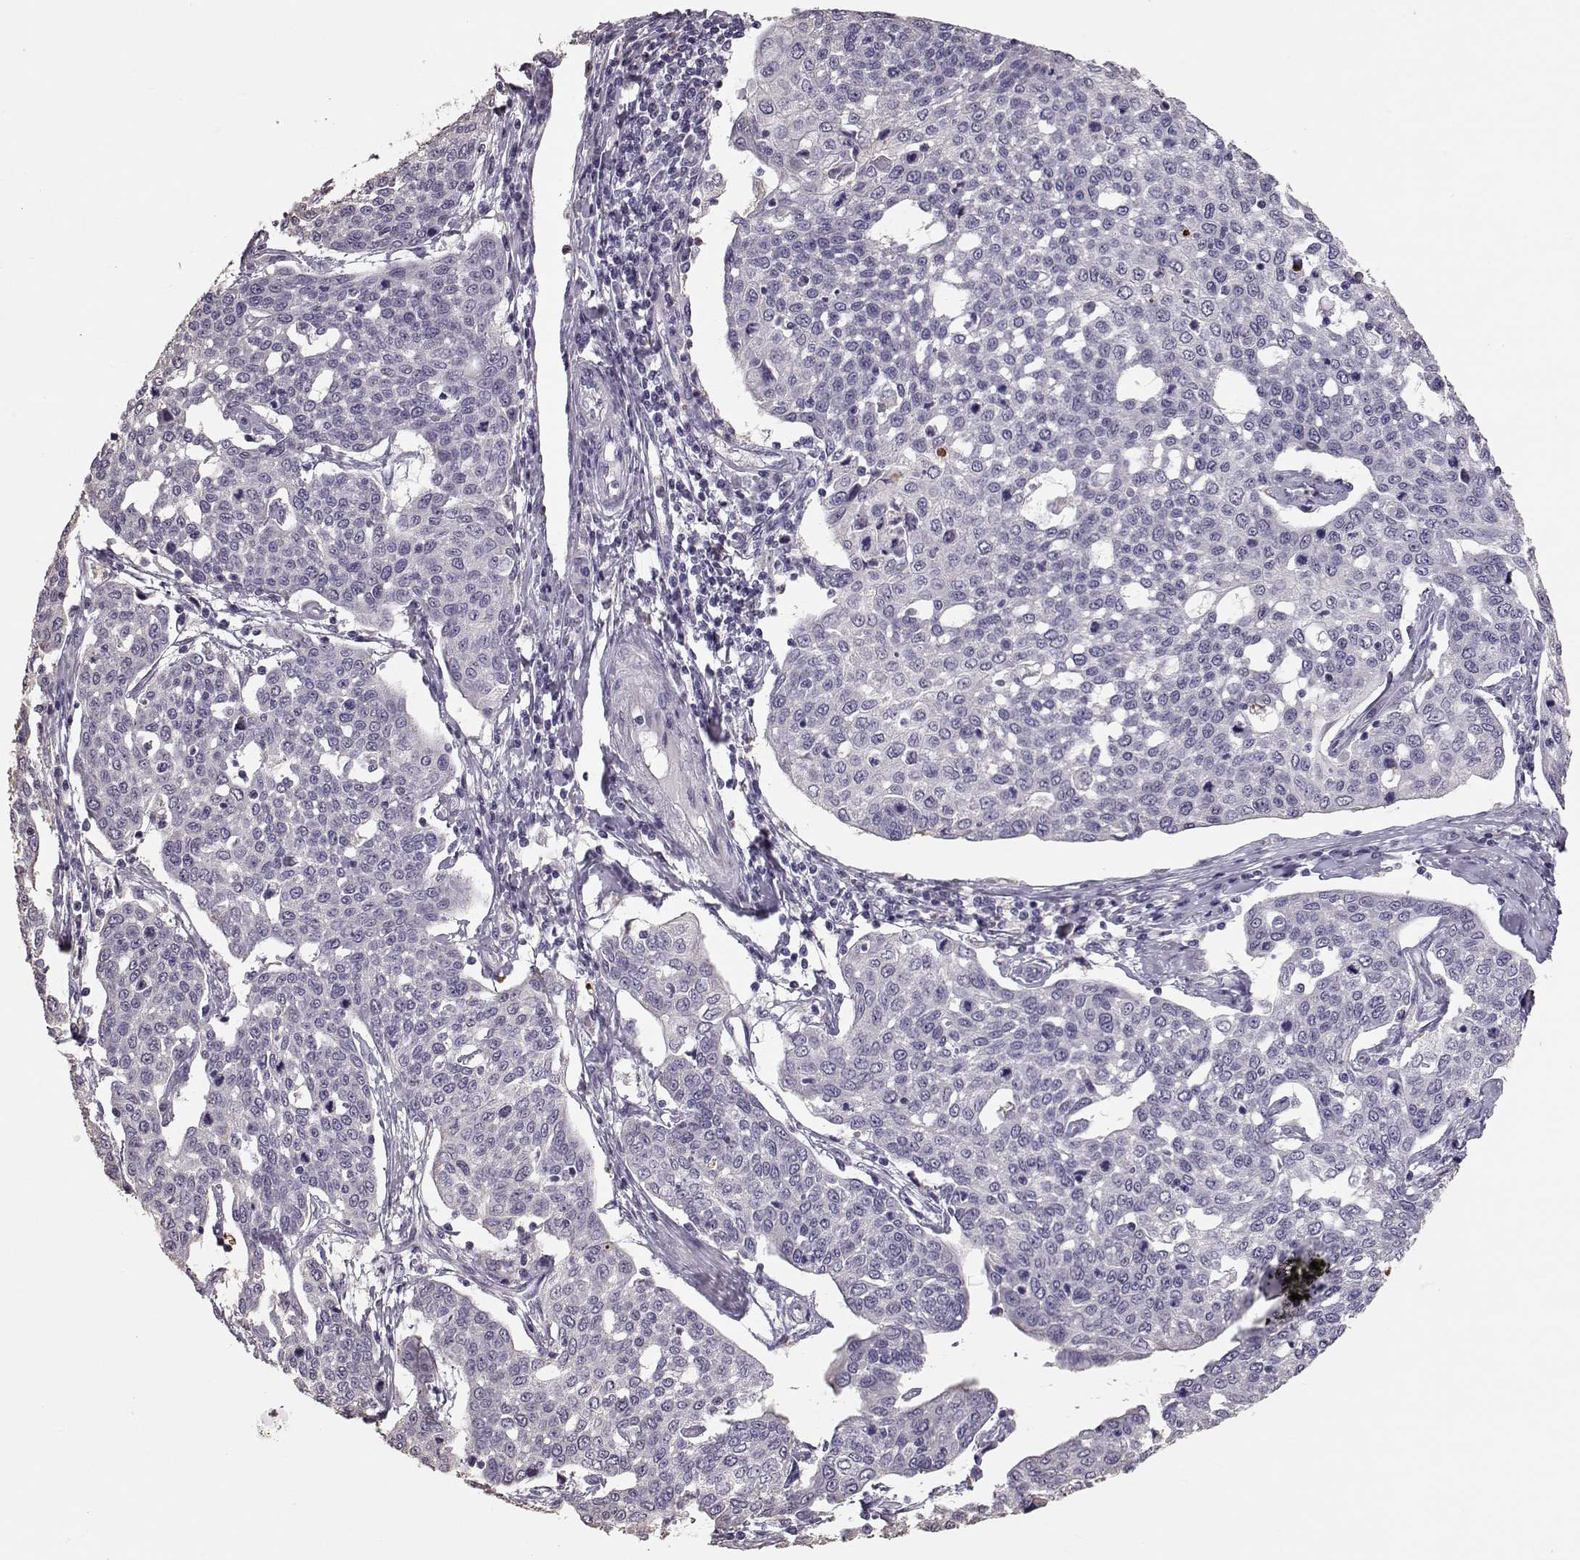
{"staining": {"intensity": "negative", "quantity": "none", "location": "none"}, "tissue": "cervical cancer", "cell_type": "Tumor cells", "image_type": "cancer", "snomed": [{"axis": "morphology", "description": "Squamous cell carcinoma, NOS"}, {"axis": "topography", "description": "Cervix"}], "caption": "This is an immunohistochemistry micrograph of cervical squamous cell carcinoma. There is no staining in tumor cells.", "gene": "POU1F1", "patient": {"sex": "female", "age": 34}}